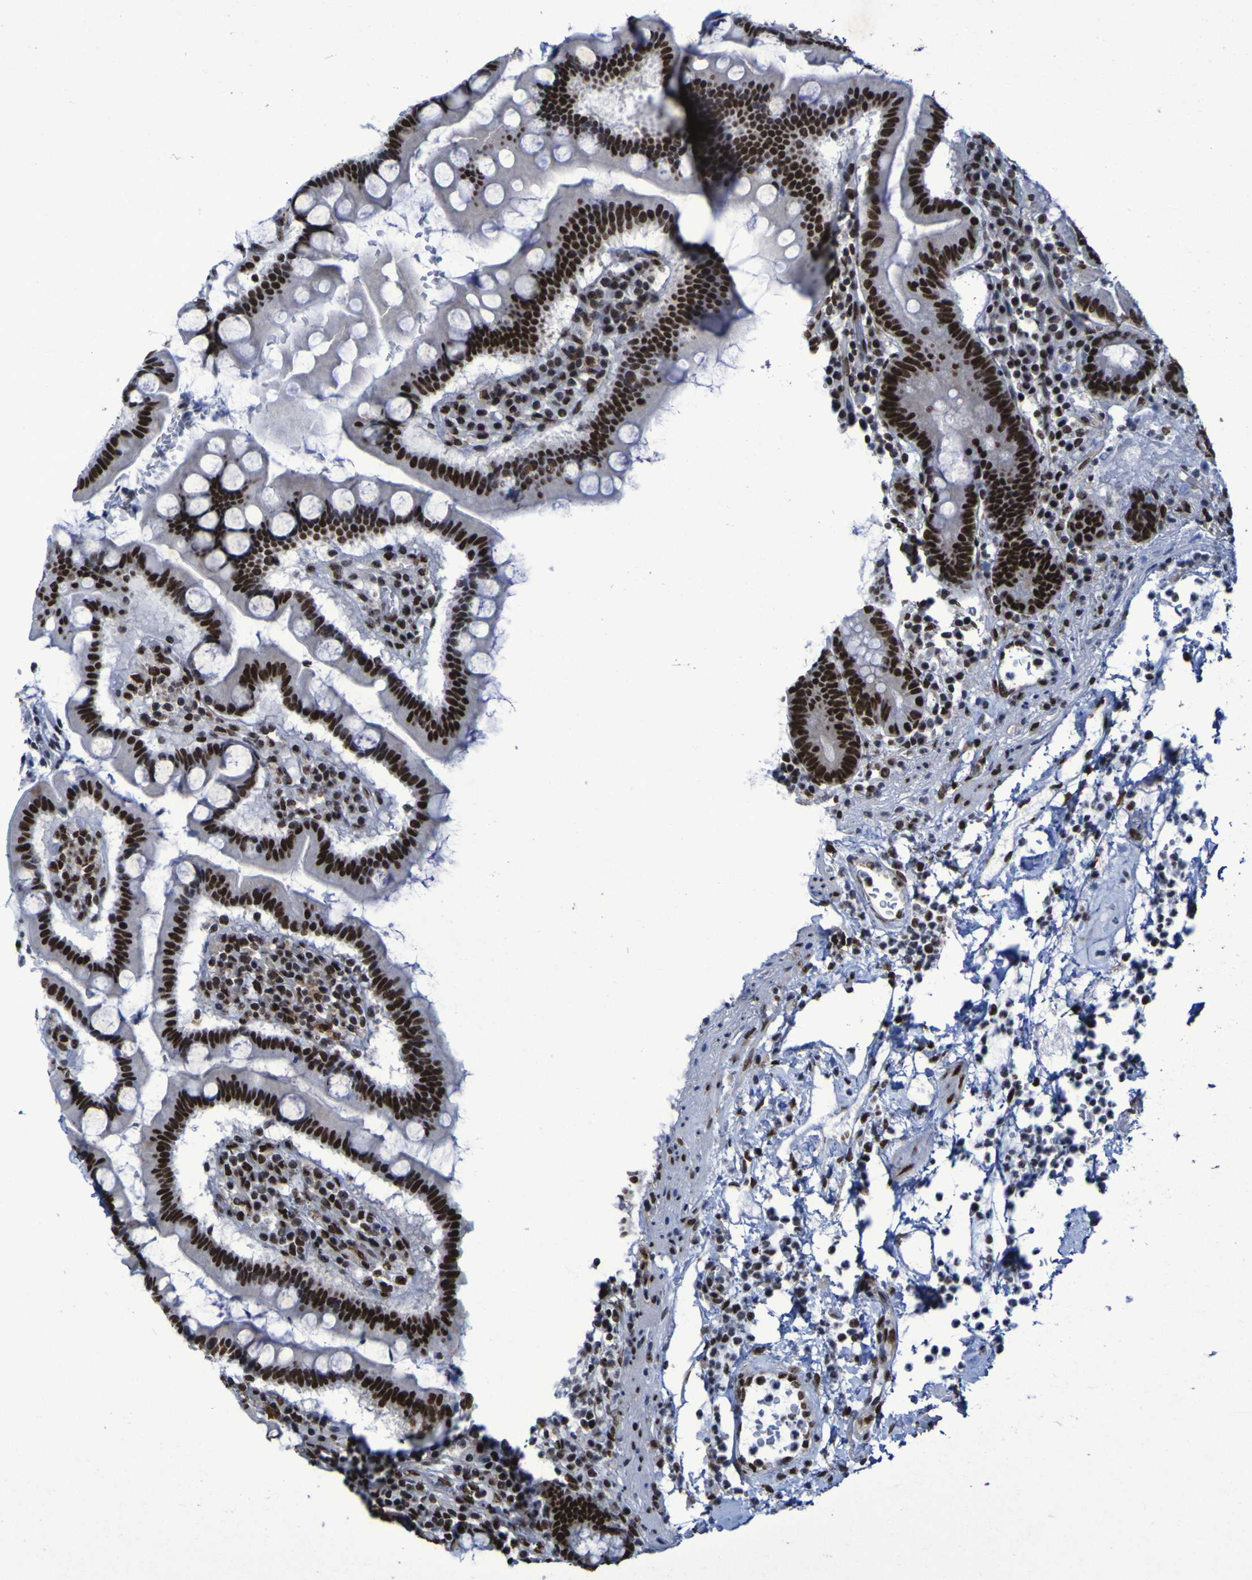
{"staining": {"intensity": "strong", "quantity": ">75%", "location": "nuclear"}, "tissue": "stomach", "cell_type": "Glandular cells", "image_type": "normal", "snomed": [{"axis": "morphology", "description": "Normal tissue, NOS"}, {"axis": "topography", "description": "Stomach, upper"}], "caption": "A histopathology image of stomach stained for a protein exhibits strong nuclear brown staining in glandular cells.", "gene": "HNRNPR", "patient": {"sex": "male", "age": 68}}